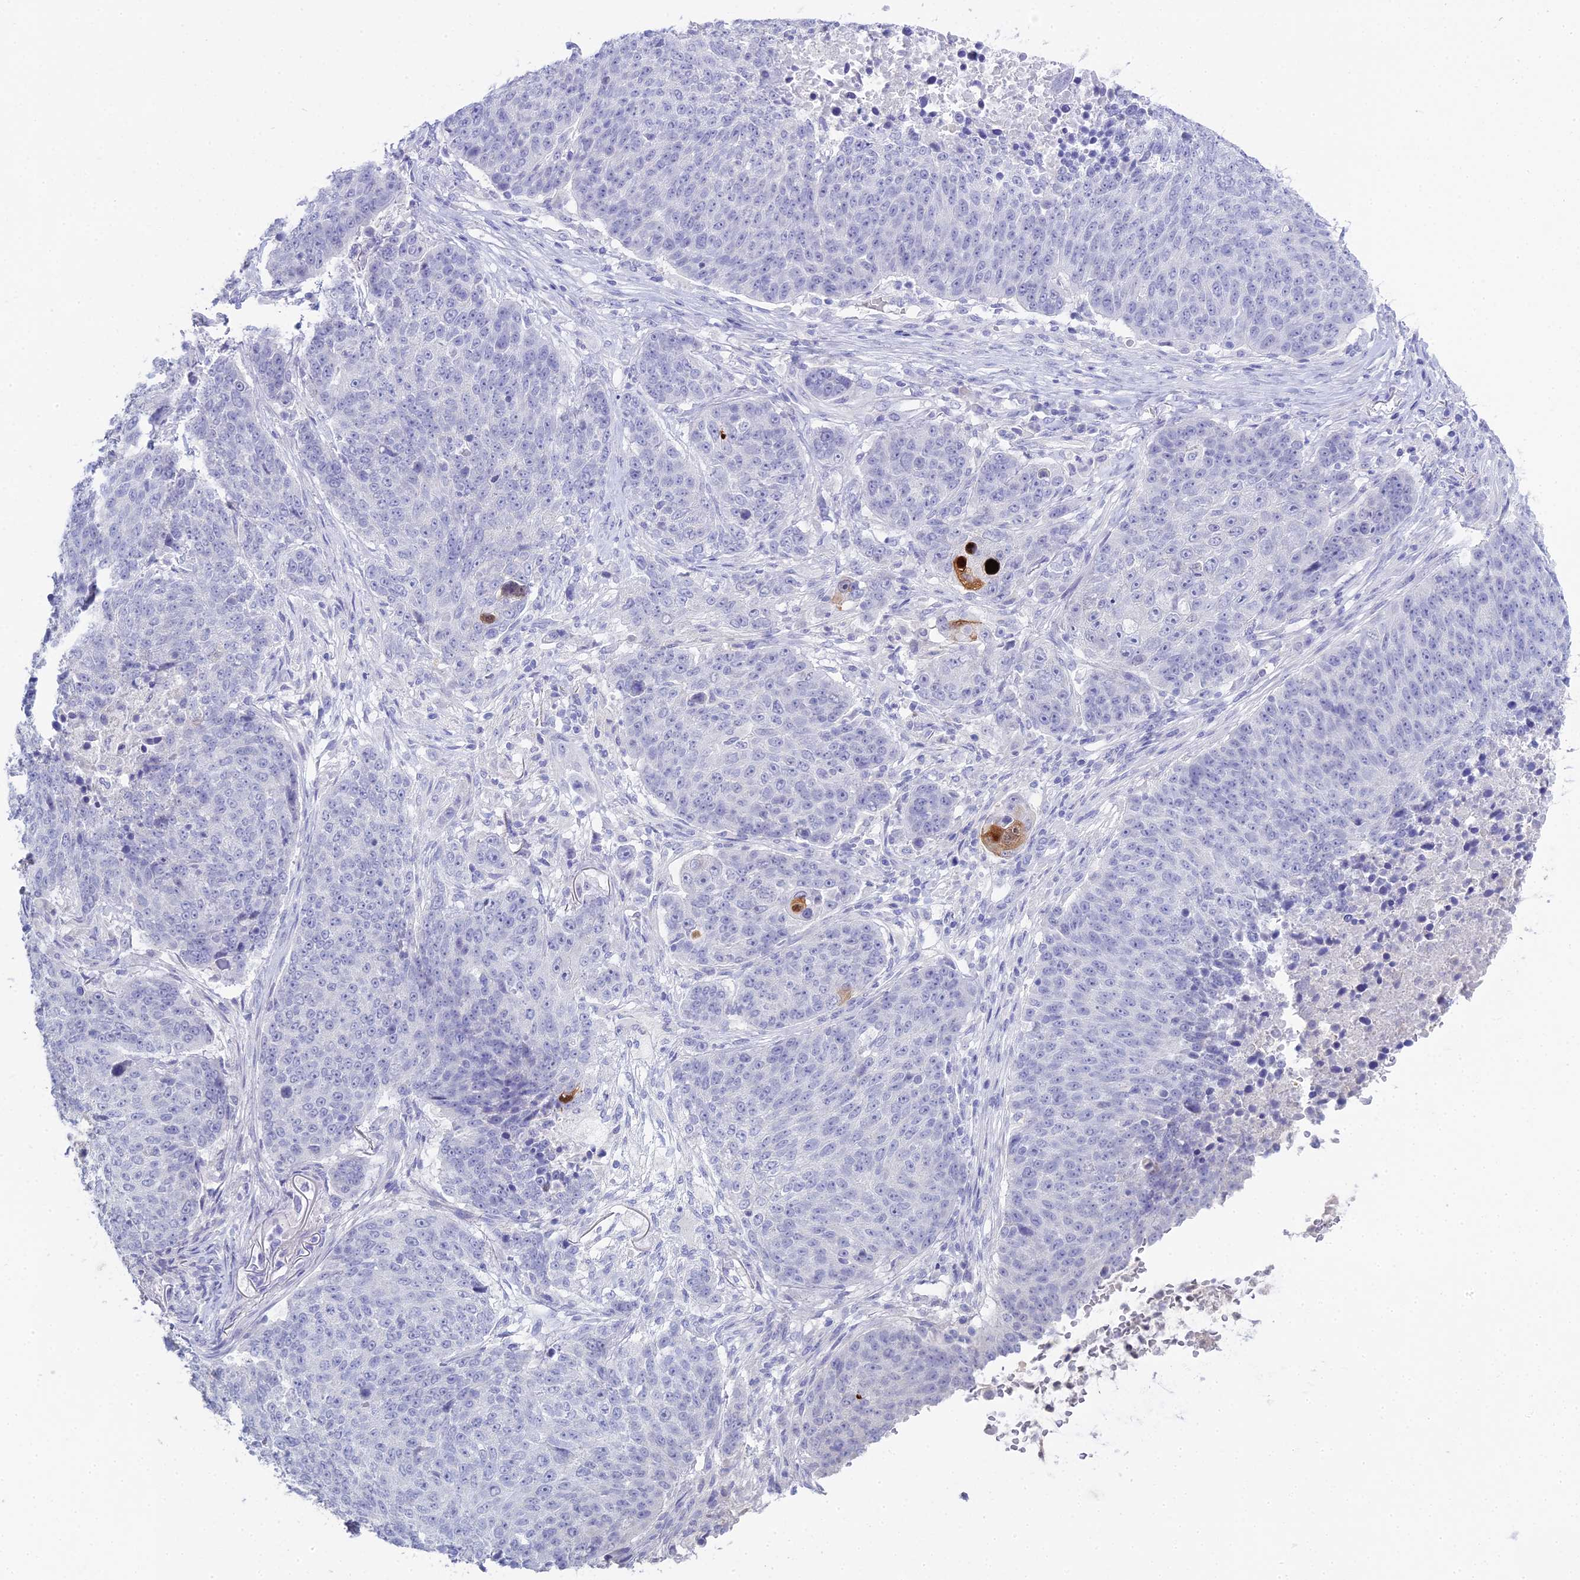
{"staining": {"intensity": "strong", "quantity": "<25%", "location": "cytoplasmic/membranous,nuclear"}, "tissue": "lung cancer", "cell_type": "Tumor cells", "image_type": "cancer", "snomed": [{"axis": "morphology", "description": "Normal tissue, NOS"}, {"axis": "morphology", "description": "Squamous cell carcinoma, NOS"}, {"axis": "topography", "description": "Lymph node"}, {"axis": "topography", "description": "Lung"}], "caption": "This is an image of IHC staining of lung cancer, which shows strong staining in the cytoplasmic/membranous and nuclear of tumor cells.", "gene": "S100A7", "patient": {"sex": "male", "age": 66}}